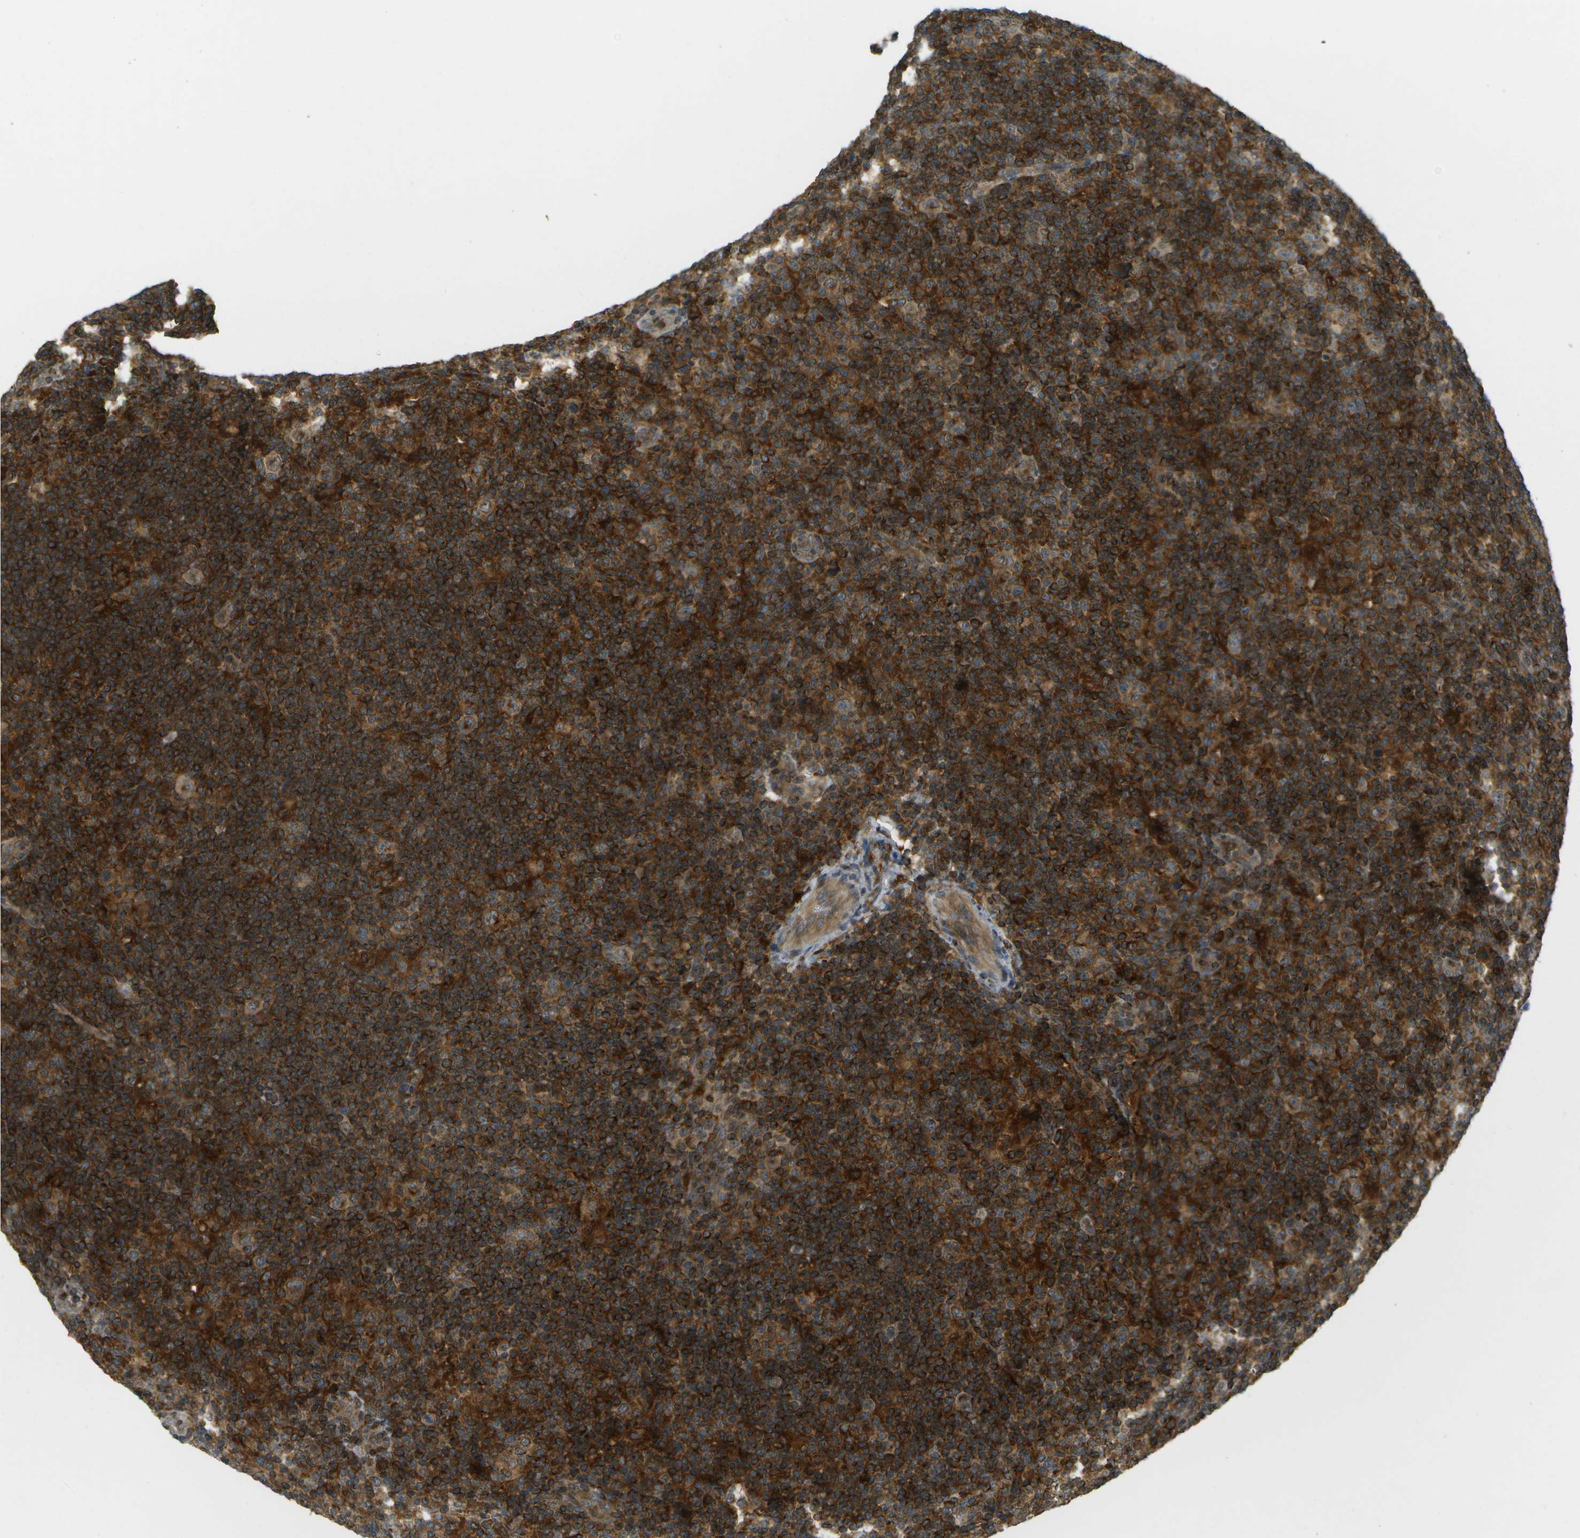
{"staining": {"intensity": "negative", "quantity": "none", "location": "none"}, "tissue": "lymphoma", "cell_type": "Tumor cells", "image_type": "cancer", "snomed": [{"axis": "morphology", "description": "Hodgkin's disease, NOS"}, {"axis": "topography", "description": "Lymph node"}], "caption": "Immunohistochemistry (IHC) photomicrograph of lymphoma stained for a protein (brown), which shows no expression in tumor cells.", "gene": "TMTC1", "patient": {"sex": "female", "age": 57}}